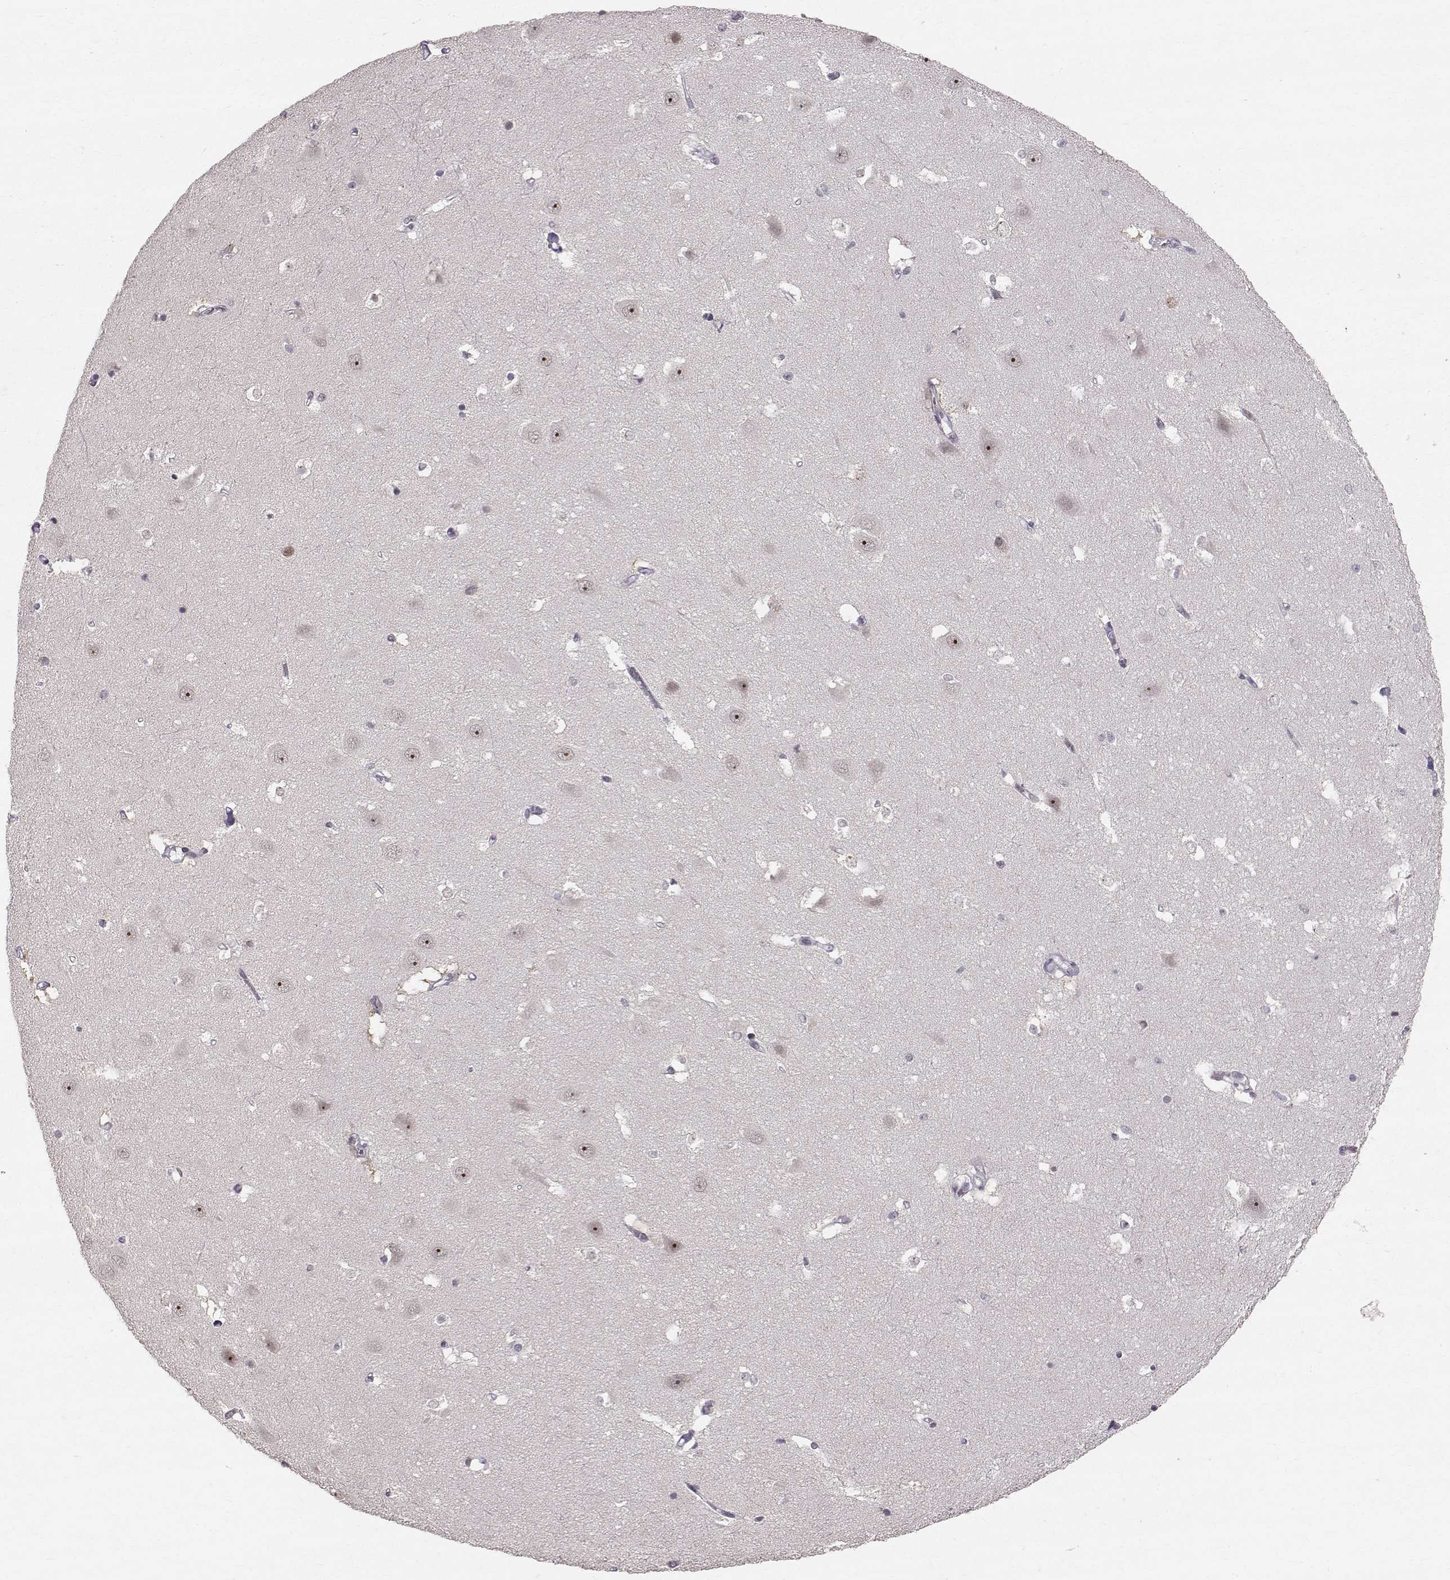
{"staining": {"intensity": "negative", "quantity": "none", "location": "none"}, "tissue": "hippocampus", "cell_type": "Glial cells", "image_type": "normal", "snomed": [{"axis": "morphology", "description": "Normal tissue, NOS"}, {"axis": "topography", "description": "Hippocampus"}], "caption": "Immunohistochemistry of unremarkable hippocampus demonstrates no expression in glial cells. (DAB (3,3'-diaminobenzidine) IHC, high magnification).", "gene": "RPP38", "patient": {"sex": "male", "age": 44}}